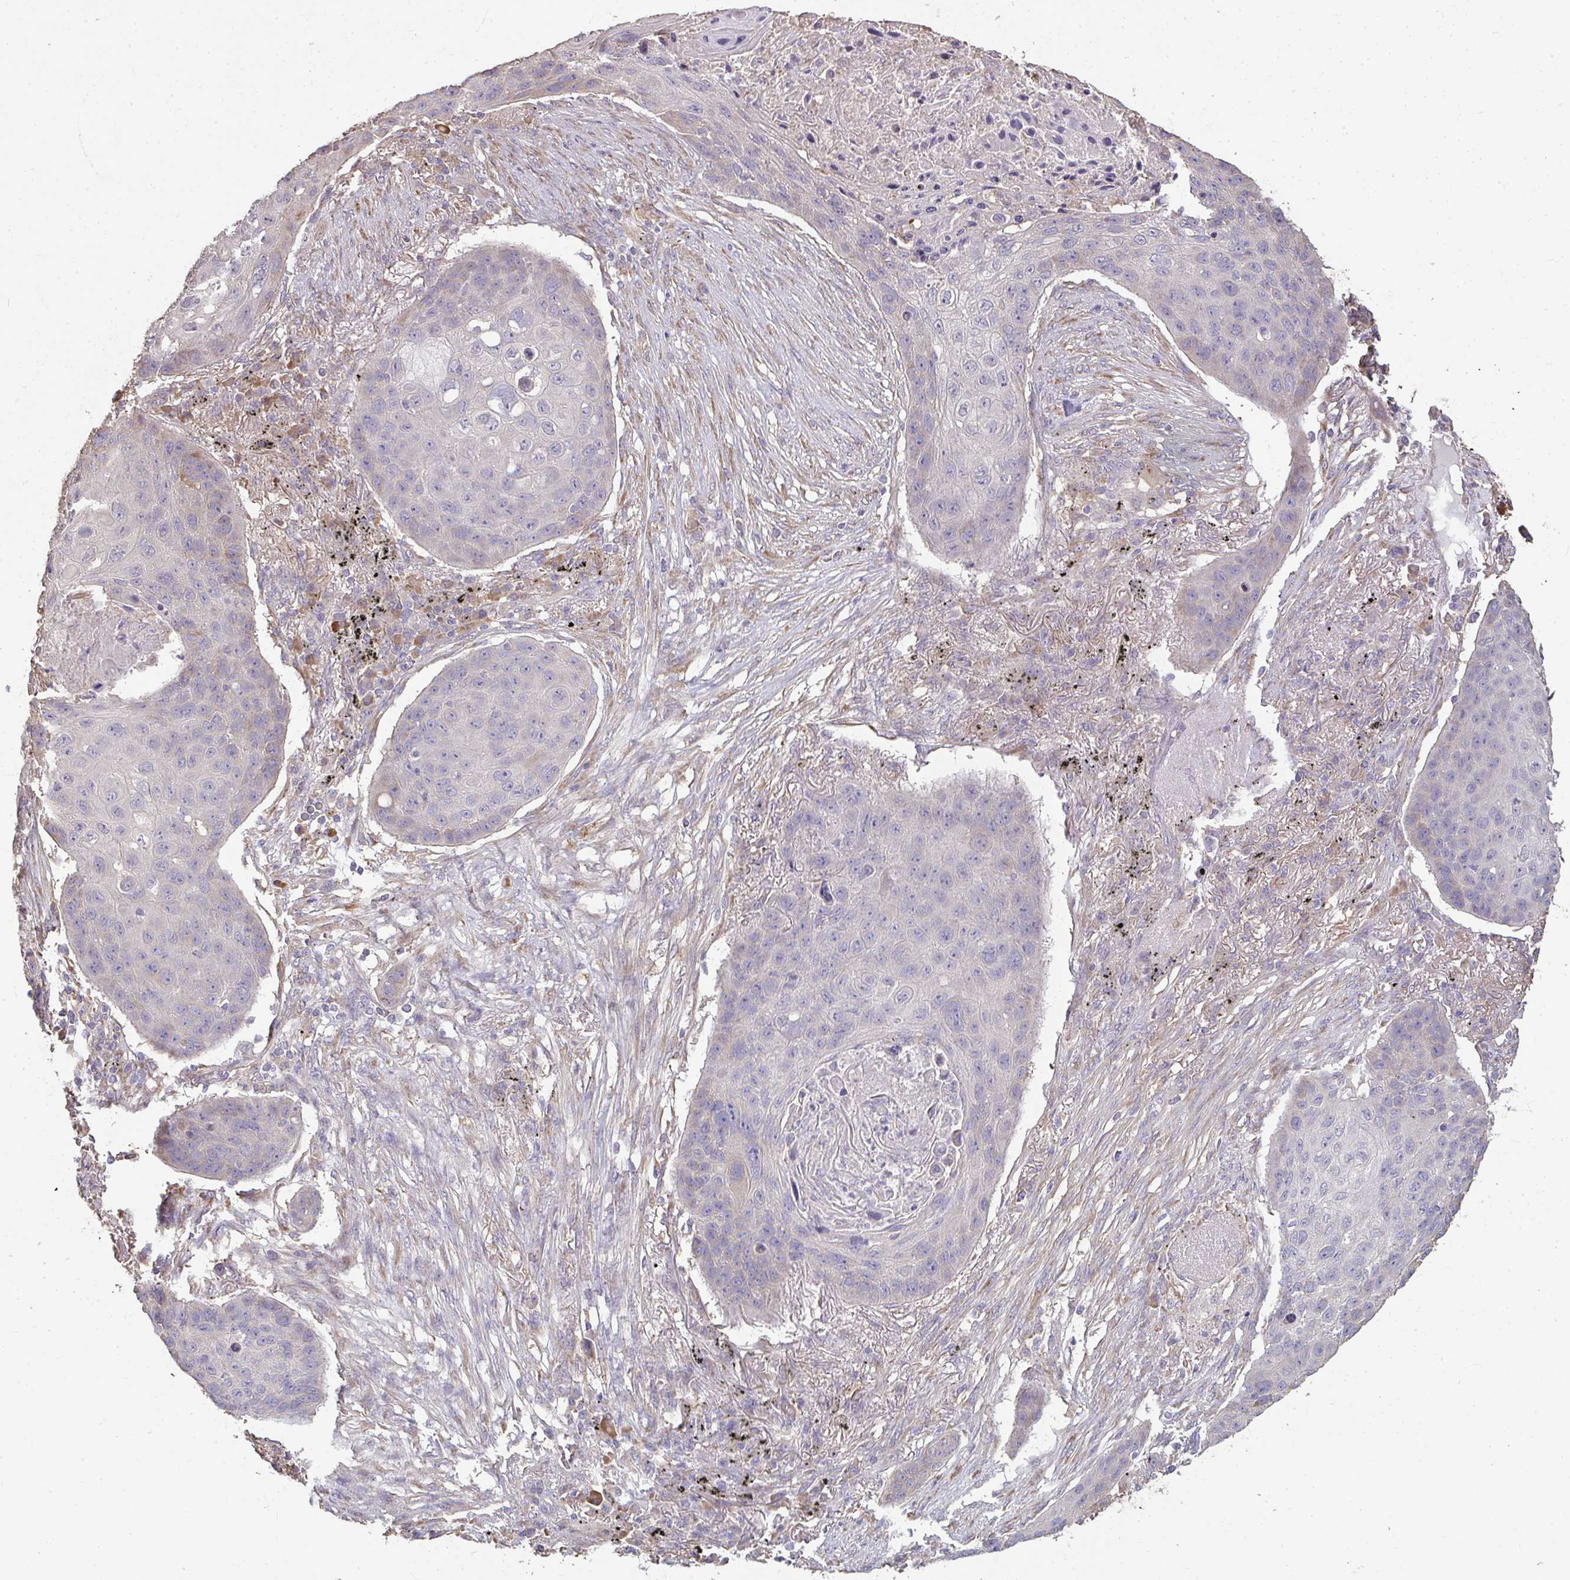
{"staining": {"intensity": "negative", "quantity": "none", "location": "none"}, "tissue": "lung cancer", "cell_type": "Tumor cells", "image_type": "cancer", "snomed": [{"axis": "morphology", "description": "Squamous cell carcinoma, NOS"}, {"axis": "topography", "description": "Lung"}], "caption": "Tumor cells show no significant protein positivity in lung squamous cell carcinoma.", "gene": "BRINP3", "patient": {"sex": "female", "age": 63}}